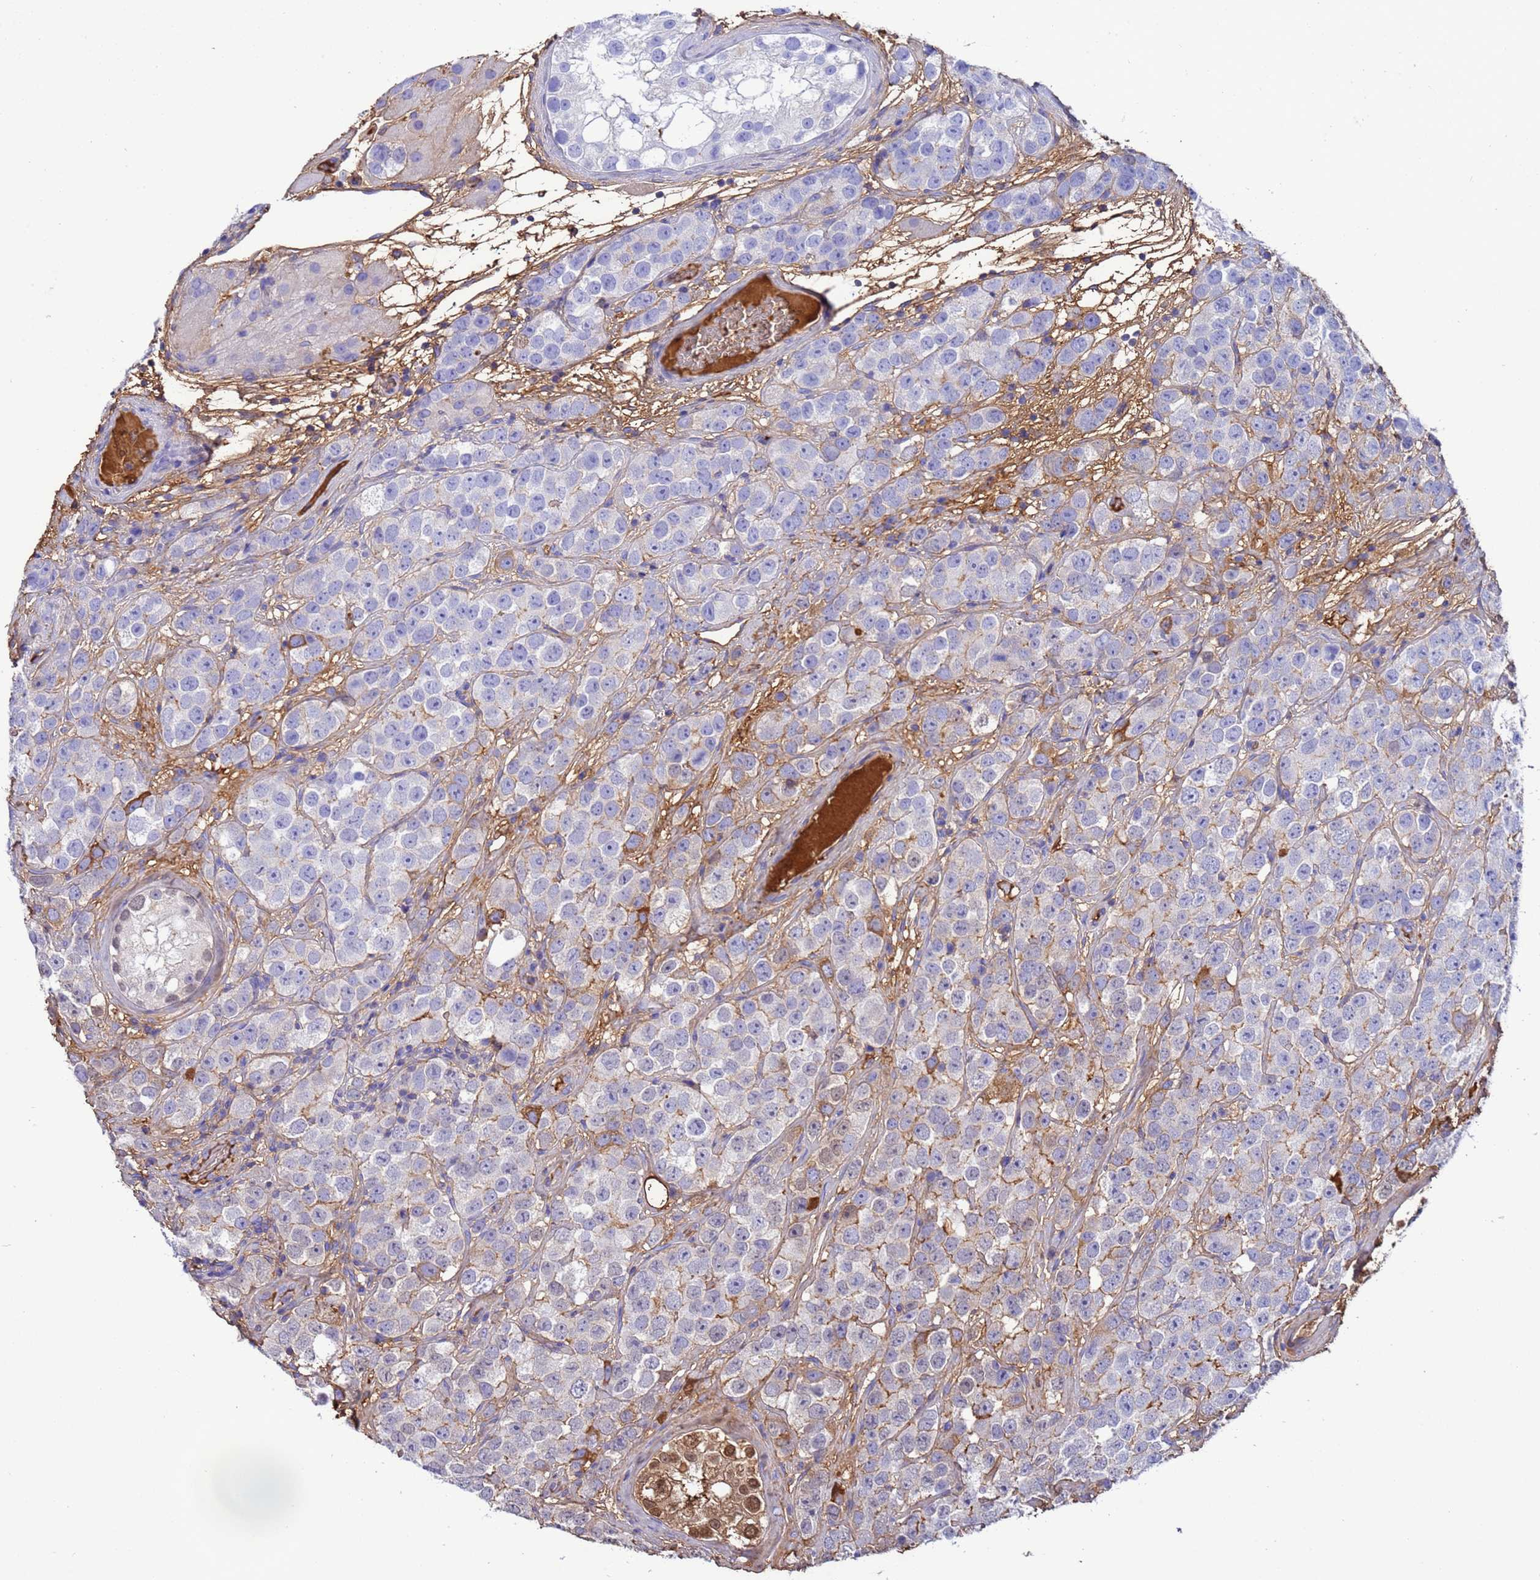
{"staining": {"intensity": "negative", "quantity": "none", "location": "none"}, "tissue": "testis cancer", "cell_type": "Tumor cells", "image_type": "cancer", "snomed": [{"axis": "morphology", "description": "Seminoma, NOS"}, {"axis": "topography", "description": "Testis"}], "caption": "There is no significant staining in tumor cells of testis seminoma. (DAB IHC, high magnification).", "gene": "H1-7", "patient": {"sex": "male", "age": 28}}